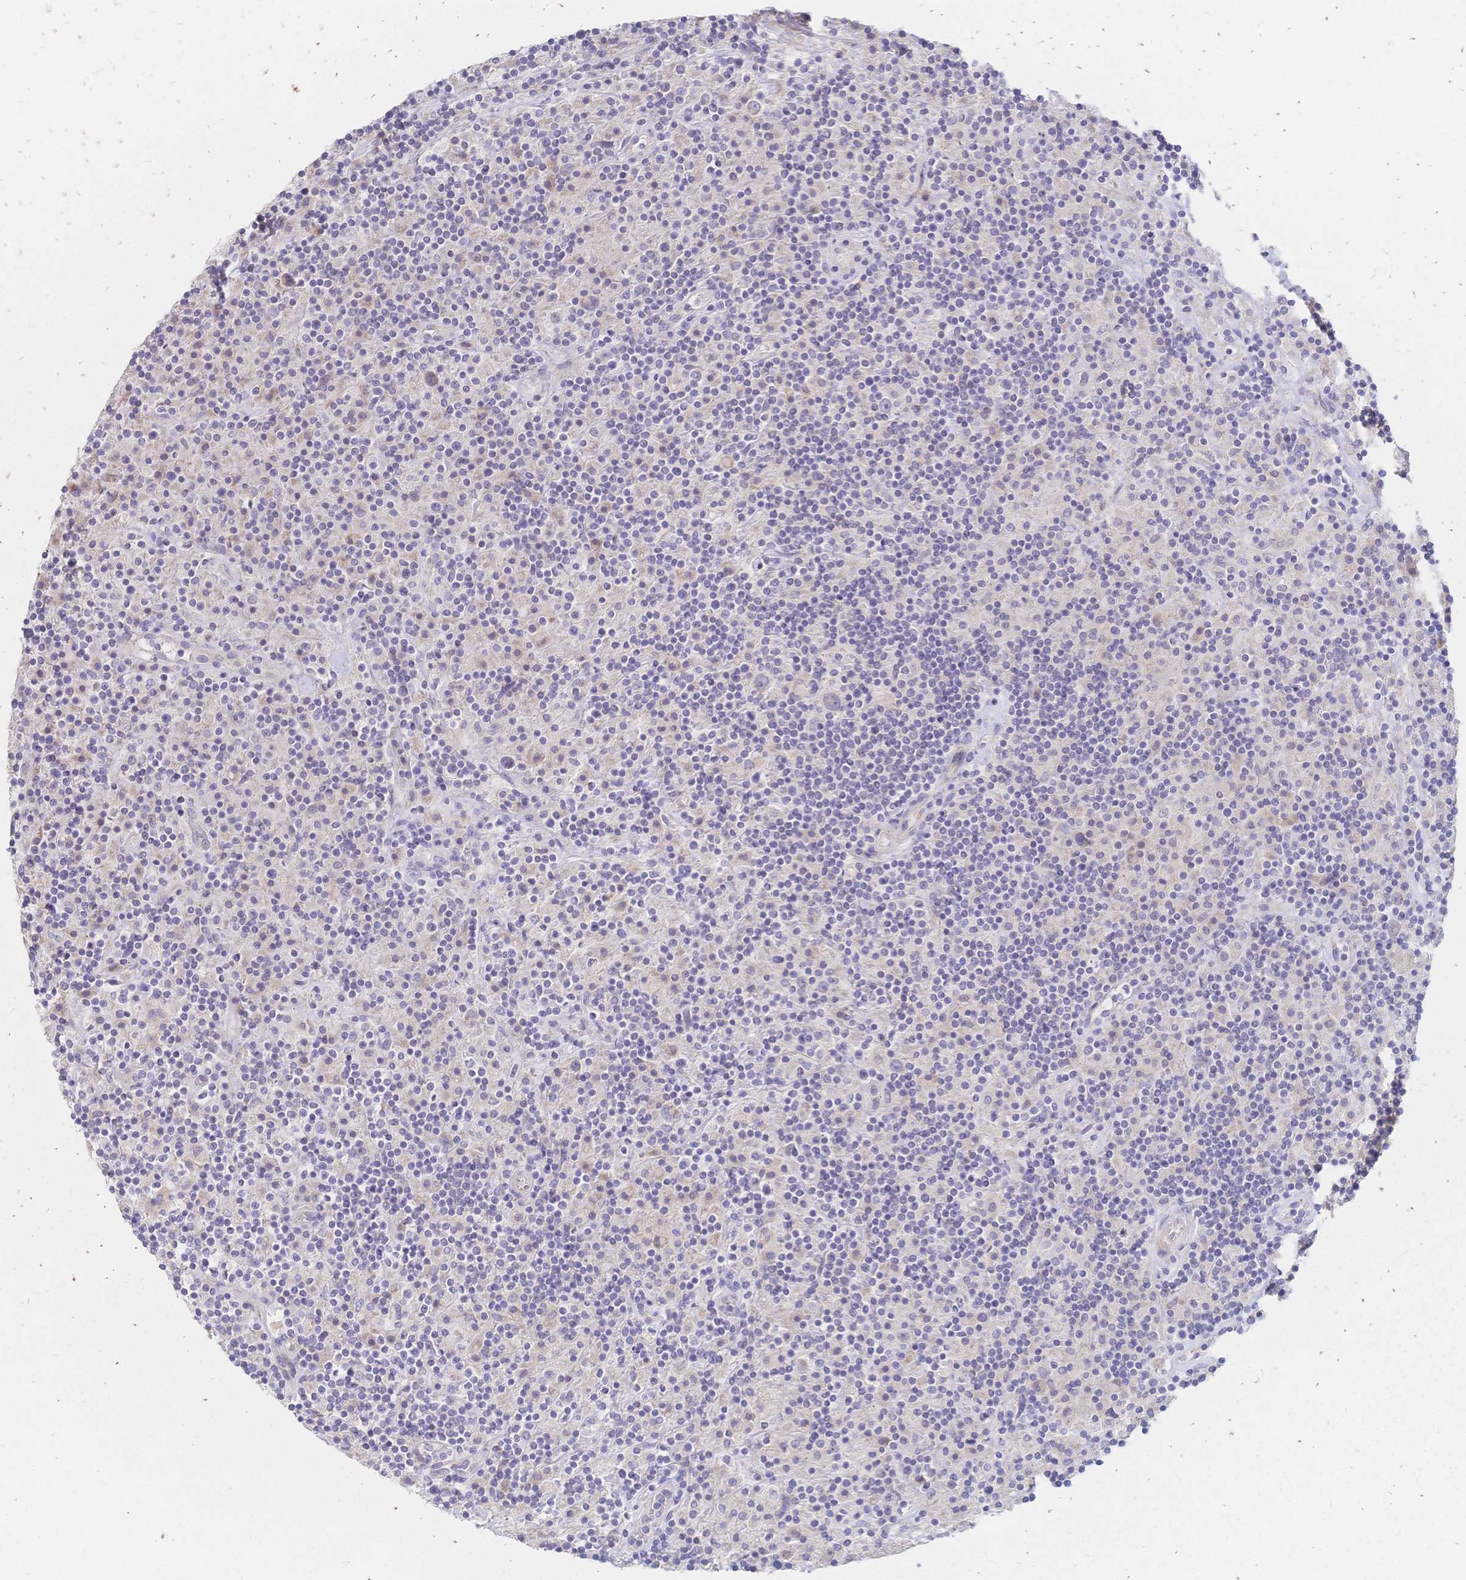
{"staining": {"intensity": "negative", "quantity": "none", "location": "none"}, "tissue": "lymphoma", "cell_type": "Tumor cells", "image_type": "cancer", "snomed": [{"axis": "morphology", "description": "Hodgkin's disease, NOS"}, {"axis": "topography", "description": "Lymph node"}], "caption": "This is a image of immunohistochemistry staining of lymphoma, which shows no positivity in tumor cells. Nuclei are stained in blue.", "gene": "VWC2L", "patient": {"sex": "male", "age": 70}}